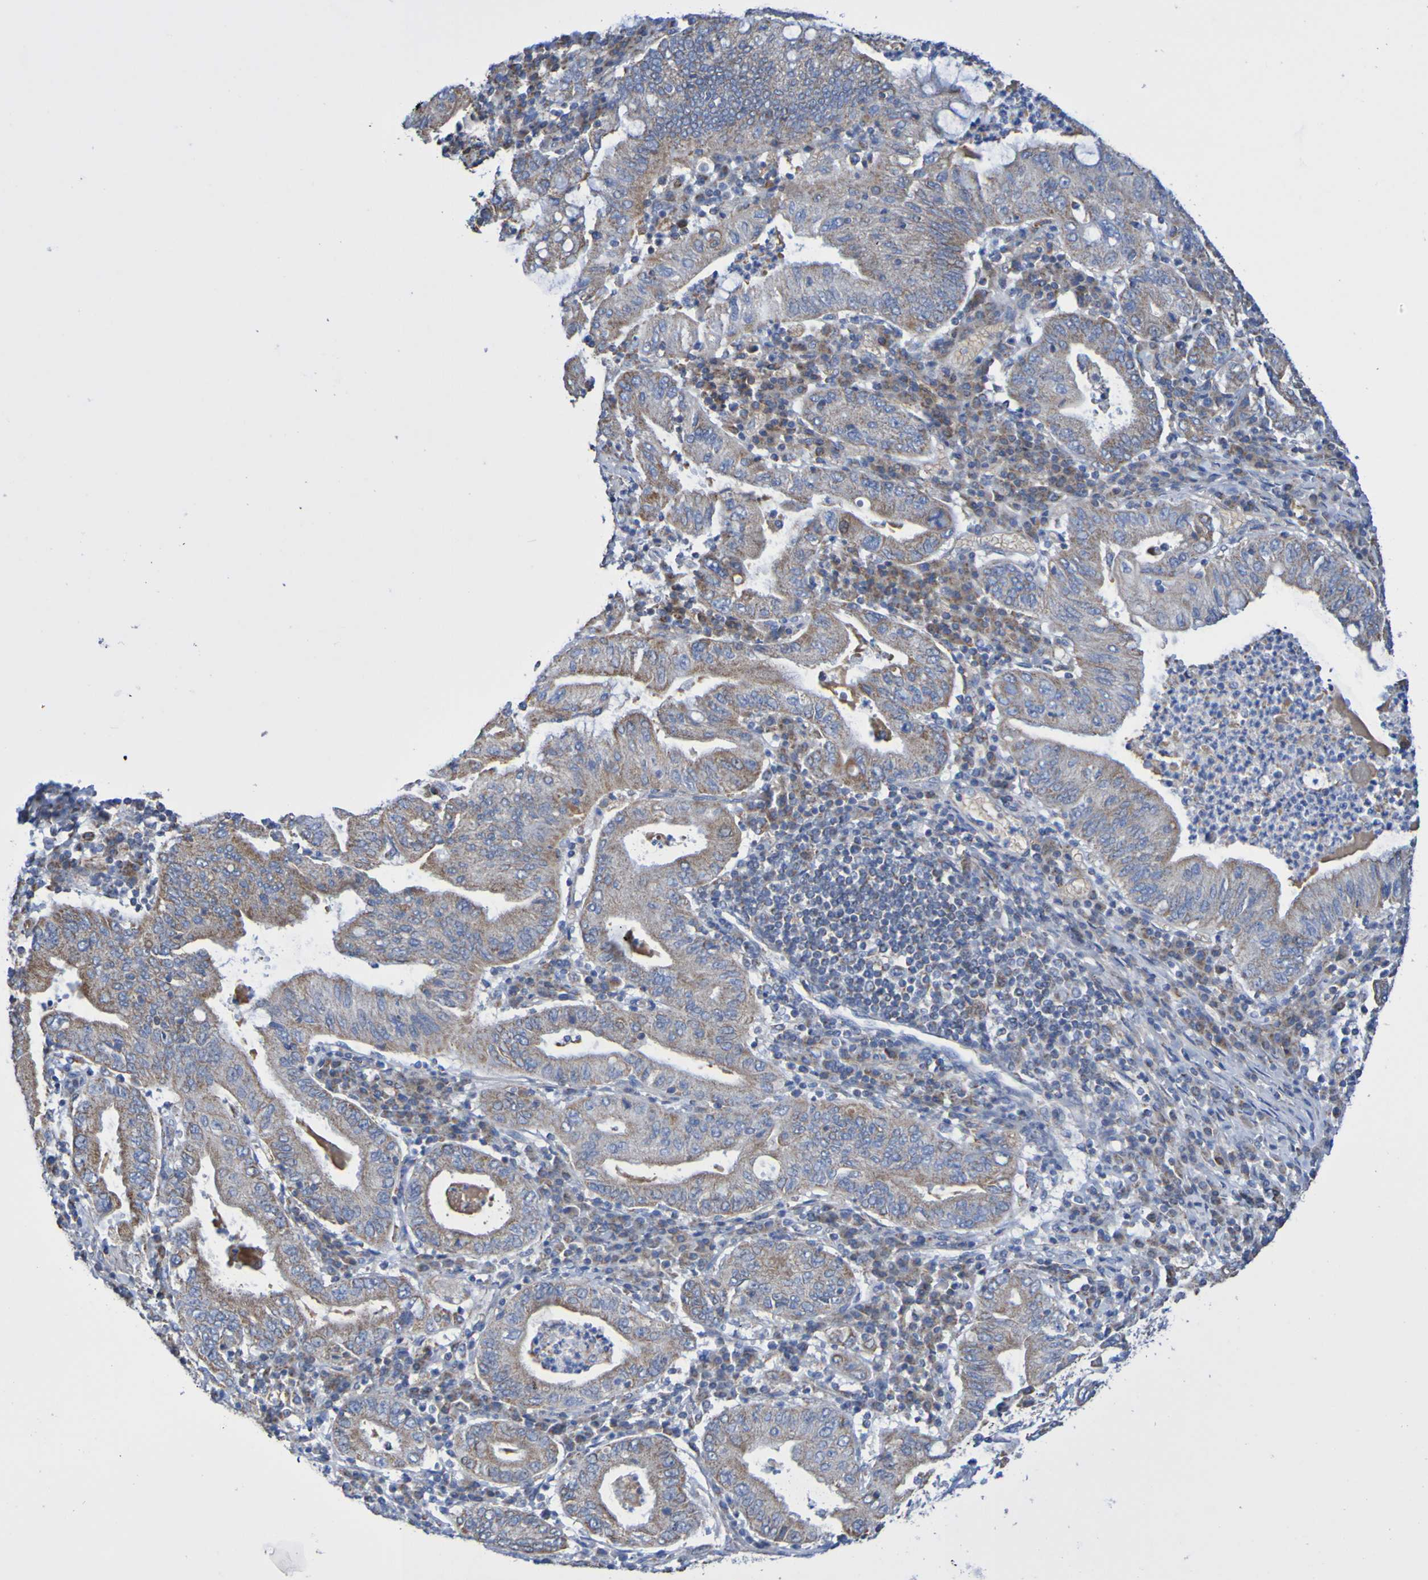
{"staining": {"intensity": "moderate", "quantity": ">75%", "location": "cytoplasmic/membranous"}, "tissue": "stomach cancer", "cell_type": "Tumor cells", "image_type": "cancer", "snomed": [{"axis": "morphology", "description": "Normal tissue, NOS"}, {"axis": "morphology", "description": "Adenocarcinoma, NOS"}, {"axis": "topography", "description": "Esophagus"}, {"axis": "topography", "description": "Stomach, upper"}, {"axis": "topography", "description": "Peripheral nerve tissue"}], "caption": "Protein staining demonstrates moderate cytoplasmic/membranous staining in about >75% of tumor cells in stomach cancer. (brown staining indicates protein expression, while blue staining denotes nuclei).", "gene": "CNTN2", "patient": {"sex": "male", "age": 62}}